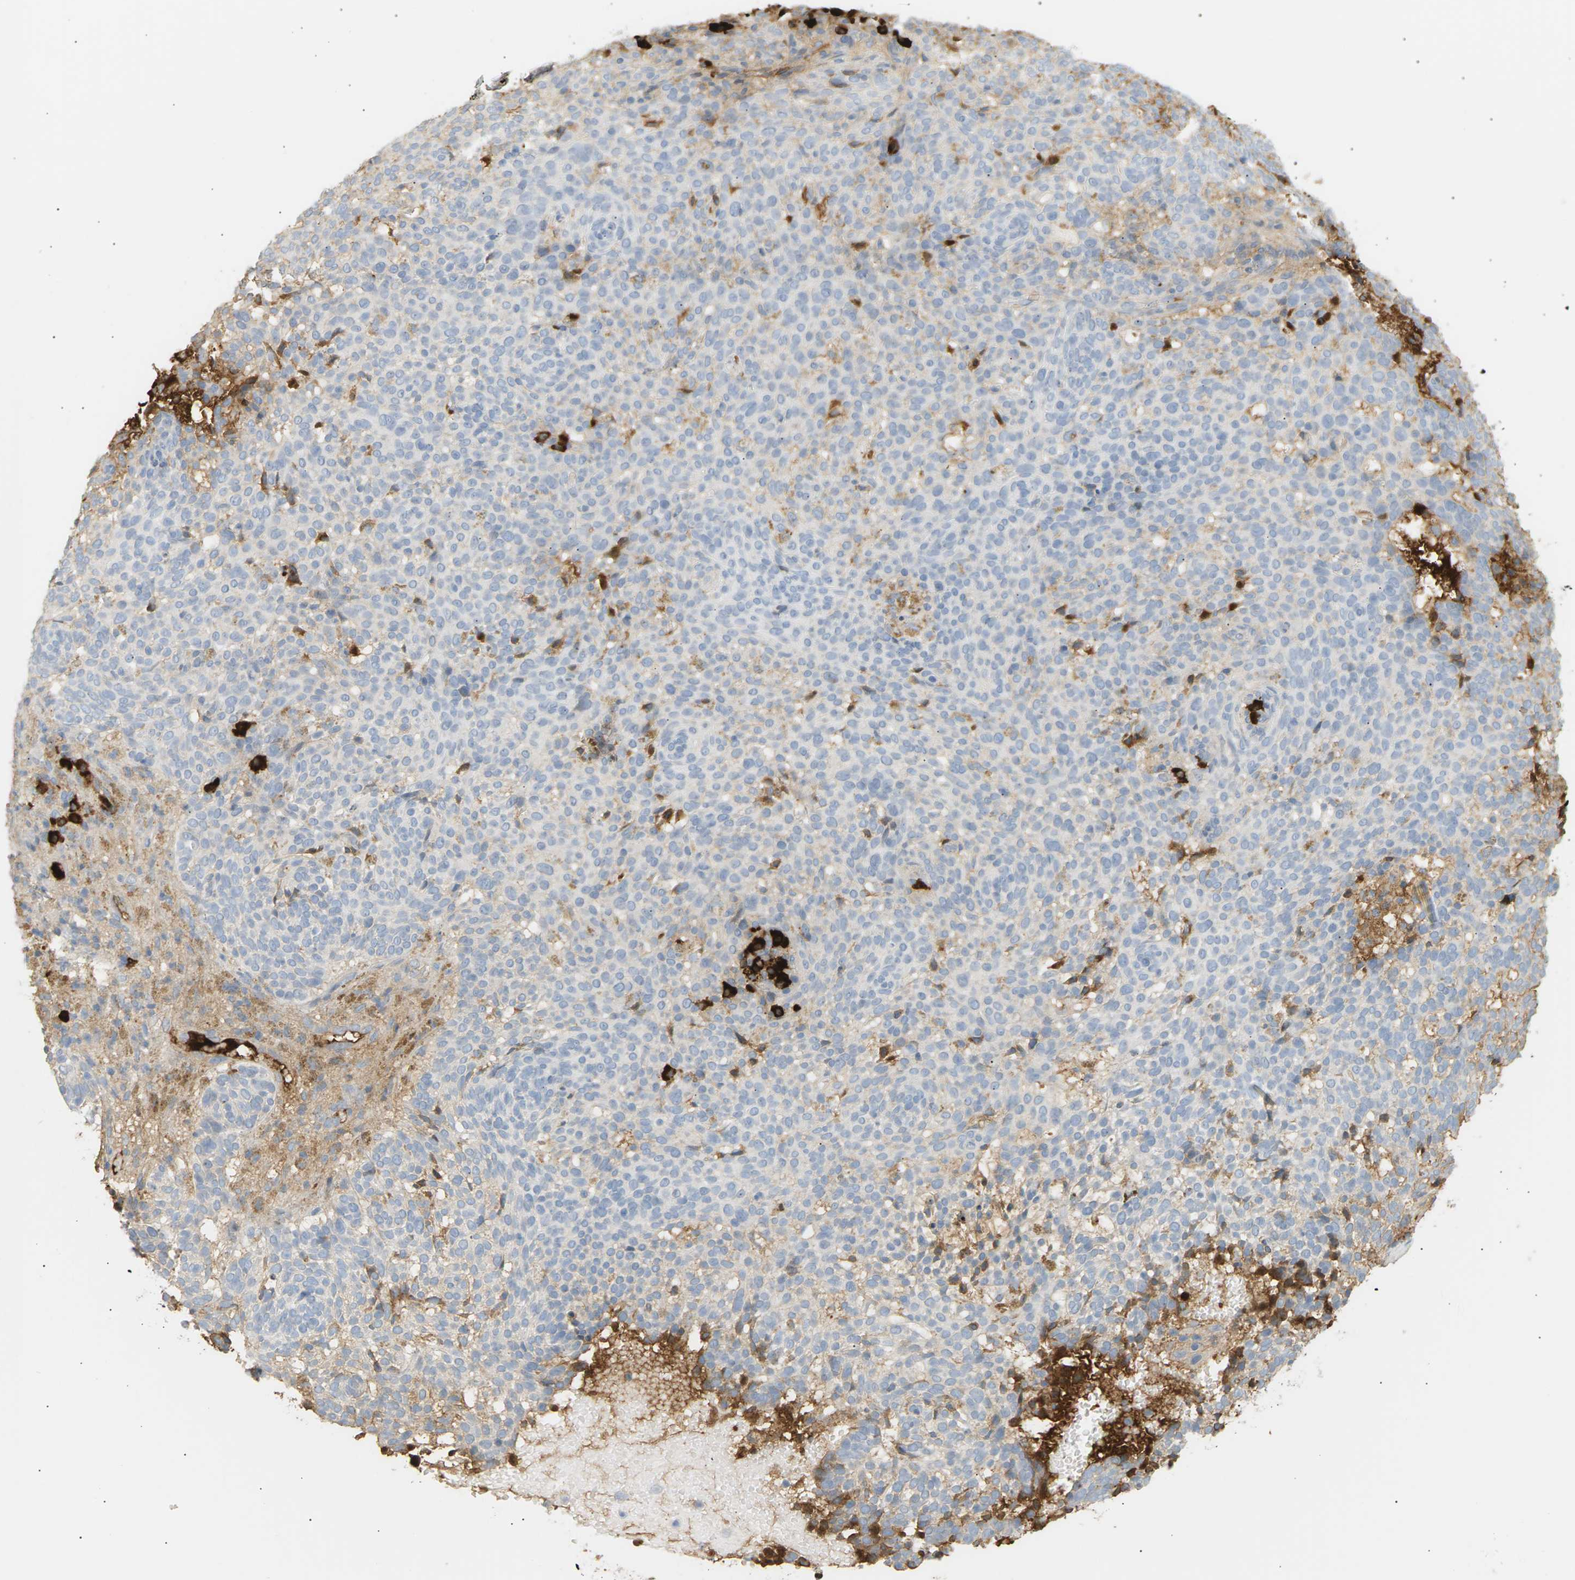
{"staining": {"intensity": "weak", "quantity": "<25%", "location": "cytoplasmic/membranous"}, "tissue": "skin cancer", "cell_type": "Tumor cells", "image_type": "cancer", "snomed": [{"axis": "morphology", "description": "Basal cell carcinoma"}, {"axis": "topography", "description": "Skin"}], "caption": "High magnification brightfield microscopy of skin basal cell carcinoma stained with DAB (brown) and counterstained with hematoxylin (blue): tumor cells show no significant positivity.", "gene": "IGLC3", "patient": {"sex": "male", "age": 85}}